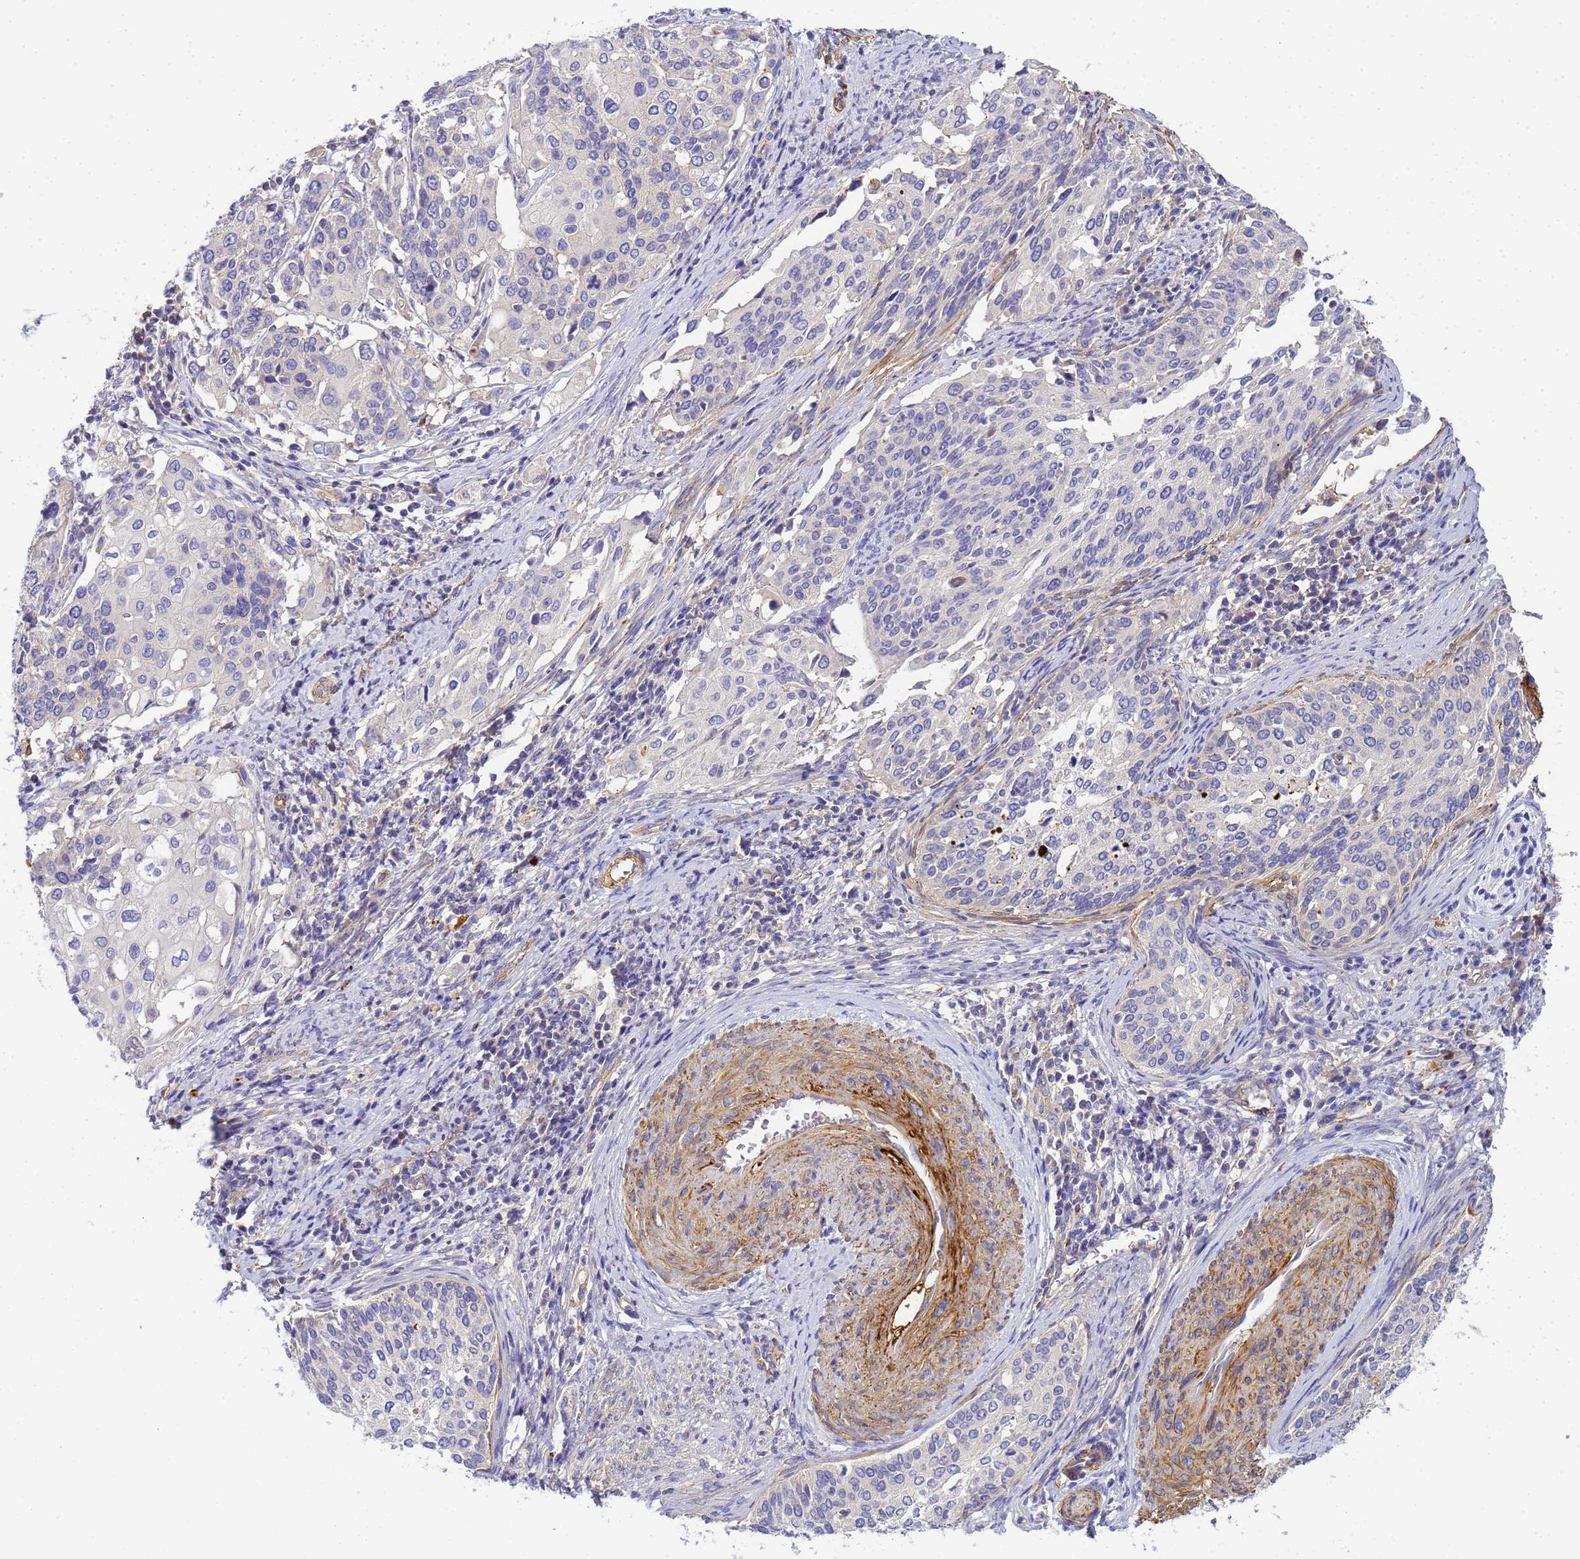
{"staining": {"intensity": "negative", "quantity": "none", "location": "none"}, "tissue": "cervical cancer", "cell_type": "Tumor cells", "image_type": "cancer", "snomed": [{"axis": "morphology", "description": "Squamous cell carcinoma, NOS"}, {"axis": "topography", "description": "Cervix"}], "caption": "The histopathology image demonstrates no significant staining in tumor cells of squamous cell carcinoma (cervical).", "gene": "MYL12A", "patient": {"sex": "female", "age": 44}}